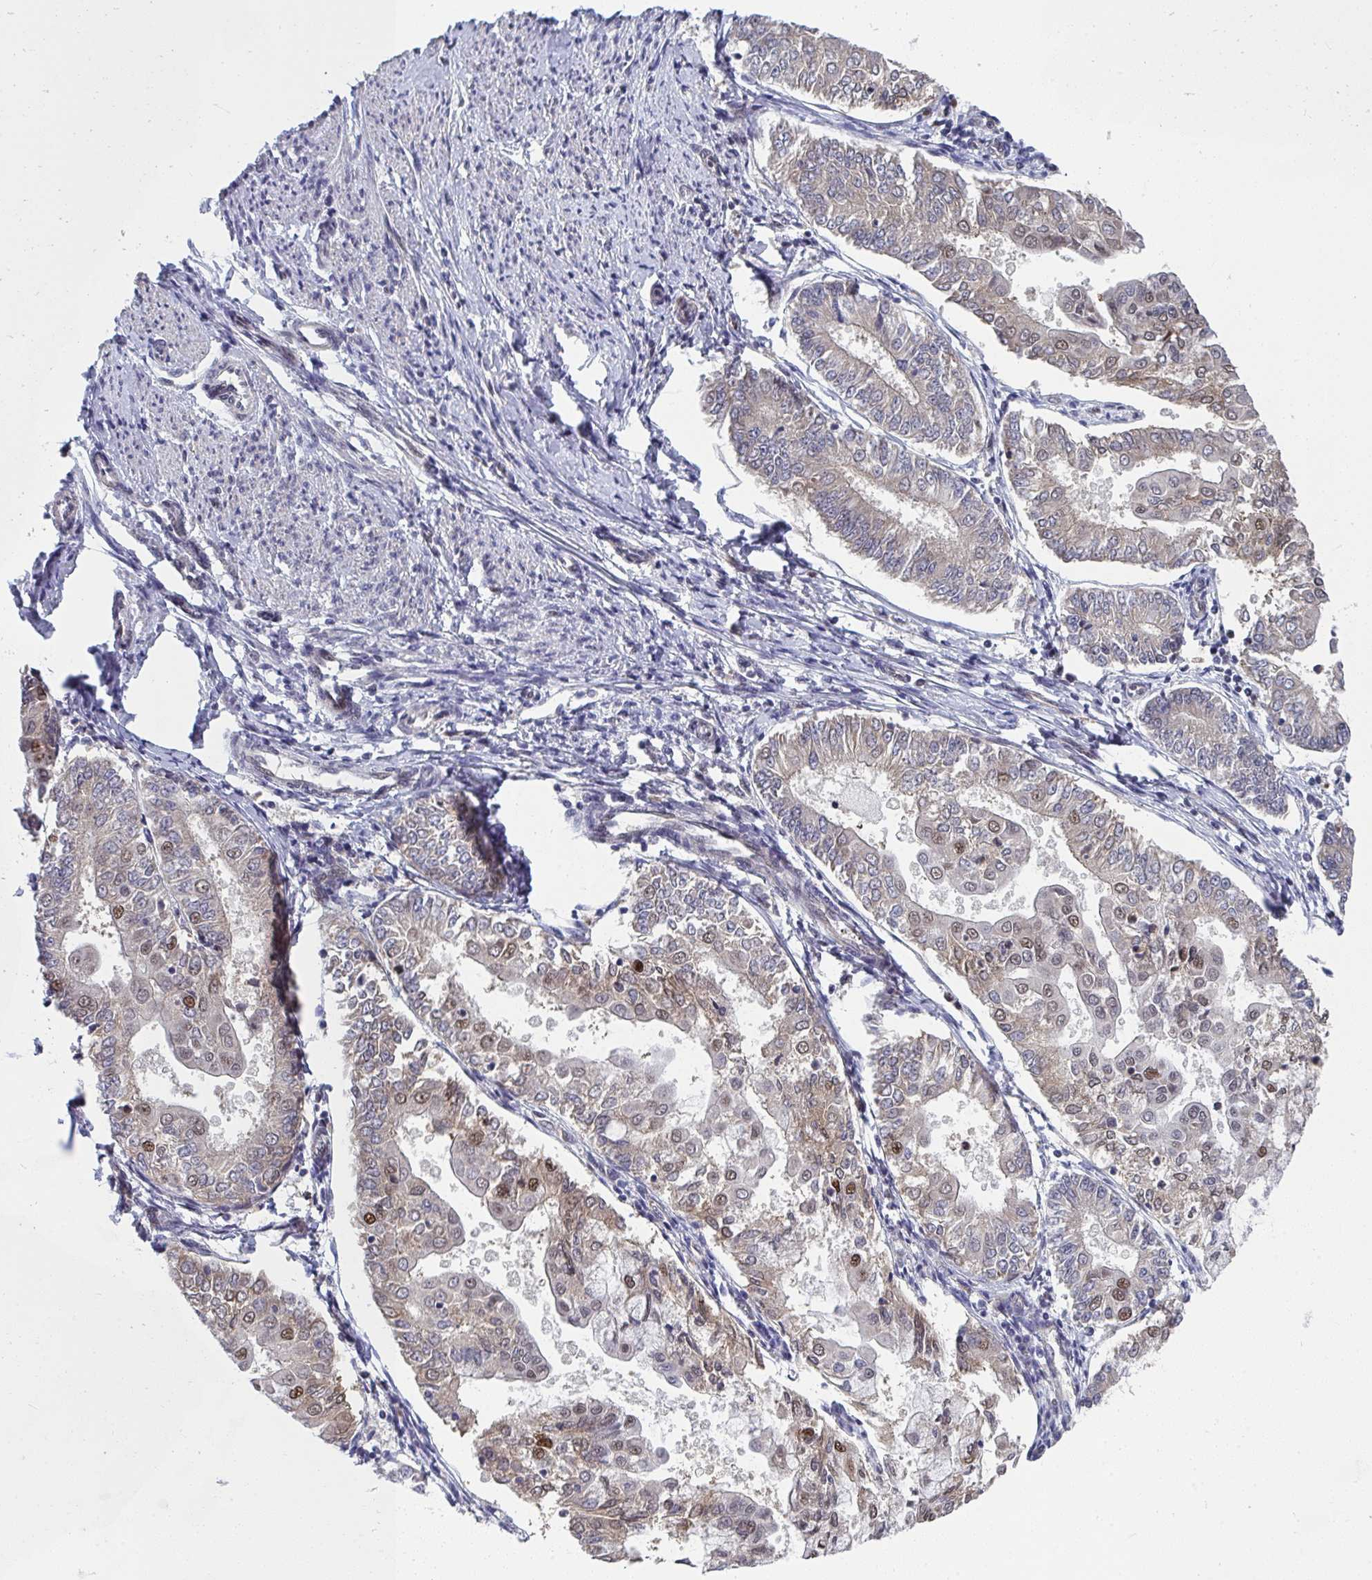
{"staining": {"intensity": "moderate", "quantity": "<25%", "location": "nuclear"}, "tissue": "endometrial cancer", "cell_type": "Tumor cells", "image_type": "cancer", "snomed": [{"axis": "morphology", "description": "Adenocarcinoma, NOS"}, {"axis": "topography", "description": "Endometrium"}], "caption": "Protein staining shows moderate nuclear expression in approximately <25% of tumor cells in endometrial cancer.", "gene": "JDP2", "patient": {"sex": "female", "age": 68}}